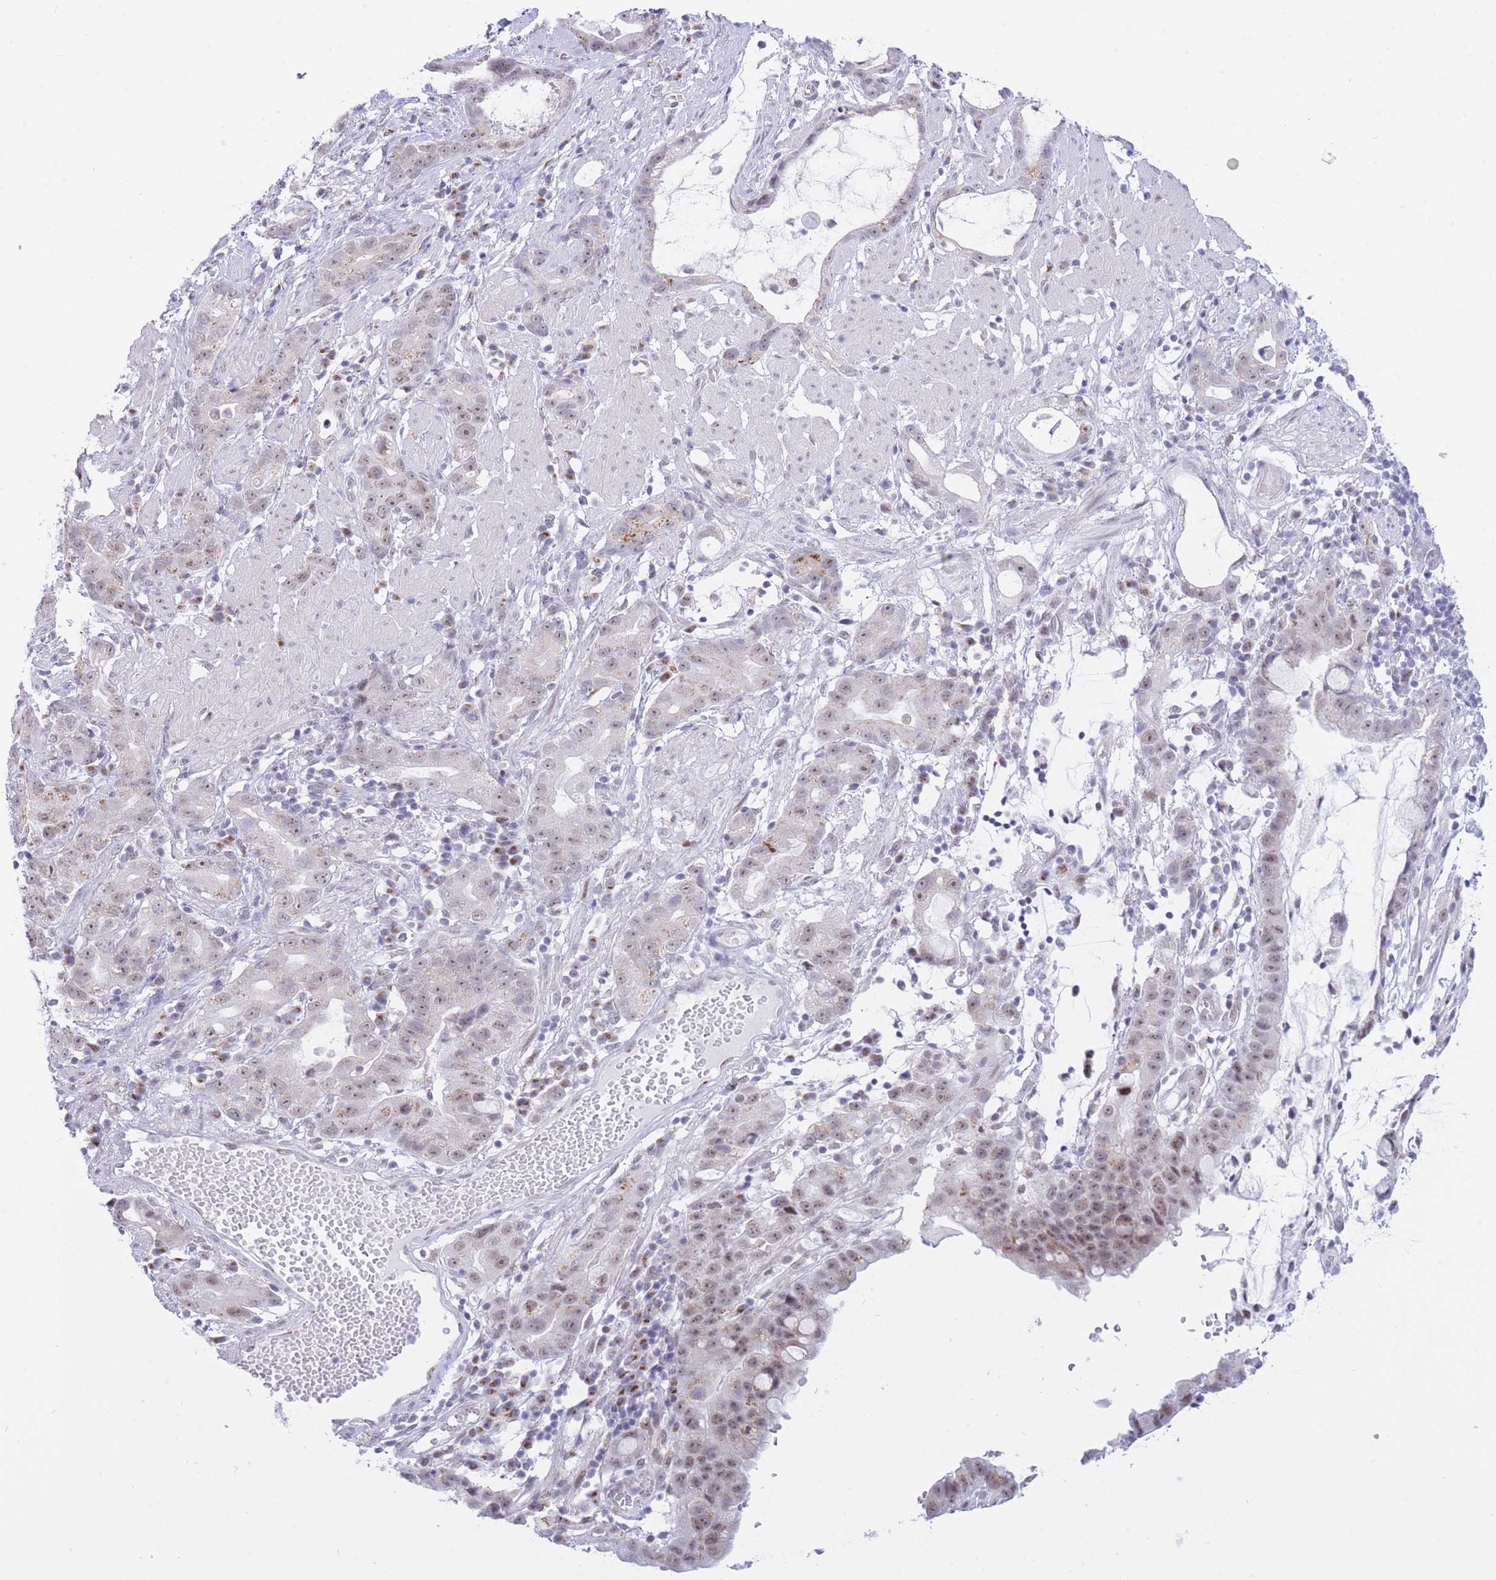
{"staining": {"intensity": "moderate", "quantity": "25%-75%", "location": "cytoplasmic/membranous,nuclear"}, "tissue": "stomach cancer", "cell_type": "Tumor cells", "image_type": "cancer", "snomed": [{"axis": "morphology", "description": "Adenocarcinoma, NOS"}, {"axis": "topography", "description": "Stomach"}], "caption": "Stomach cancer stained with immunohistochemistry (IHC) shows moderate cytoplasmic/membranous and nuclear expression in about 25%-75% of tumor cells. (Stains: DAB in brown, nuclei in blue, Microscopy: brightfield microscopy at high magnification).", "gene": "INO80C", "patient": {"sex": "male", "age": 55}}